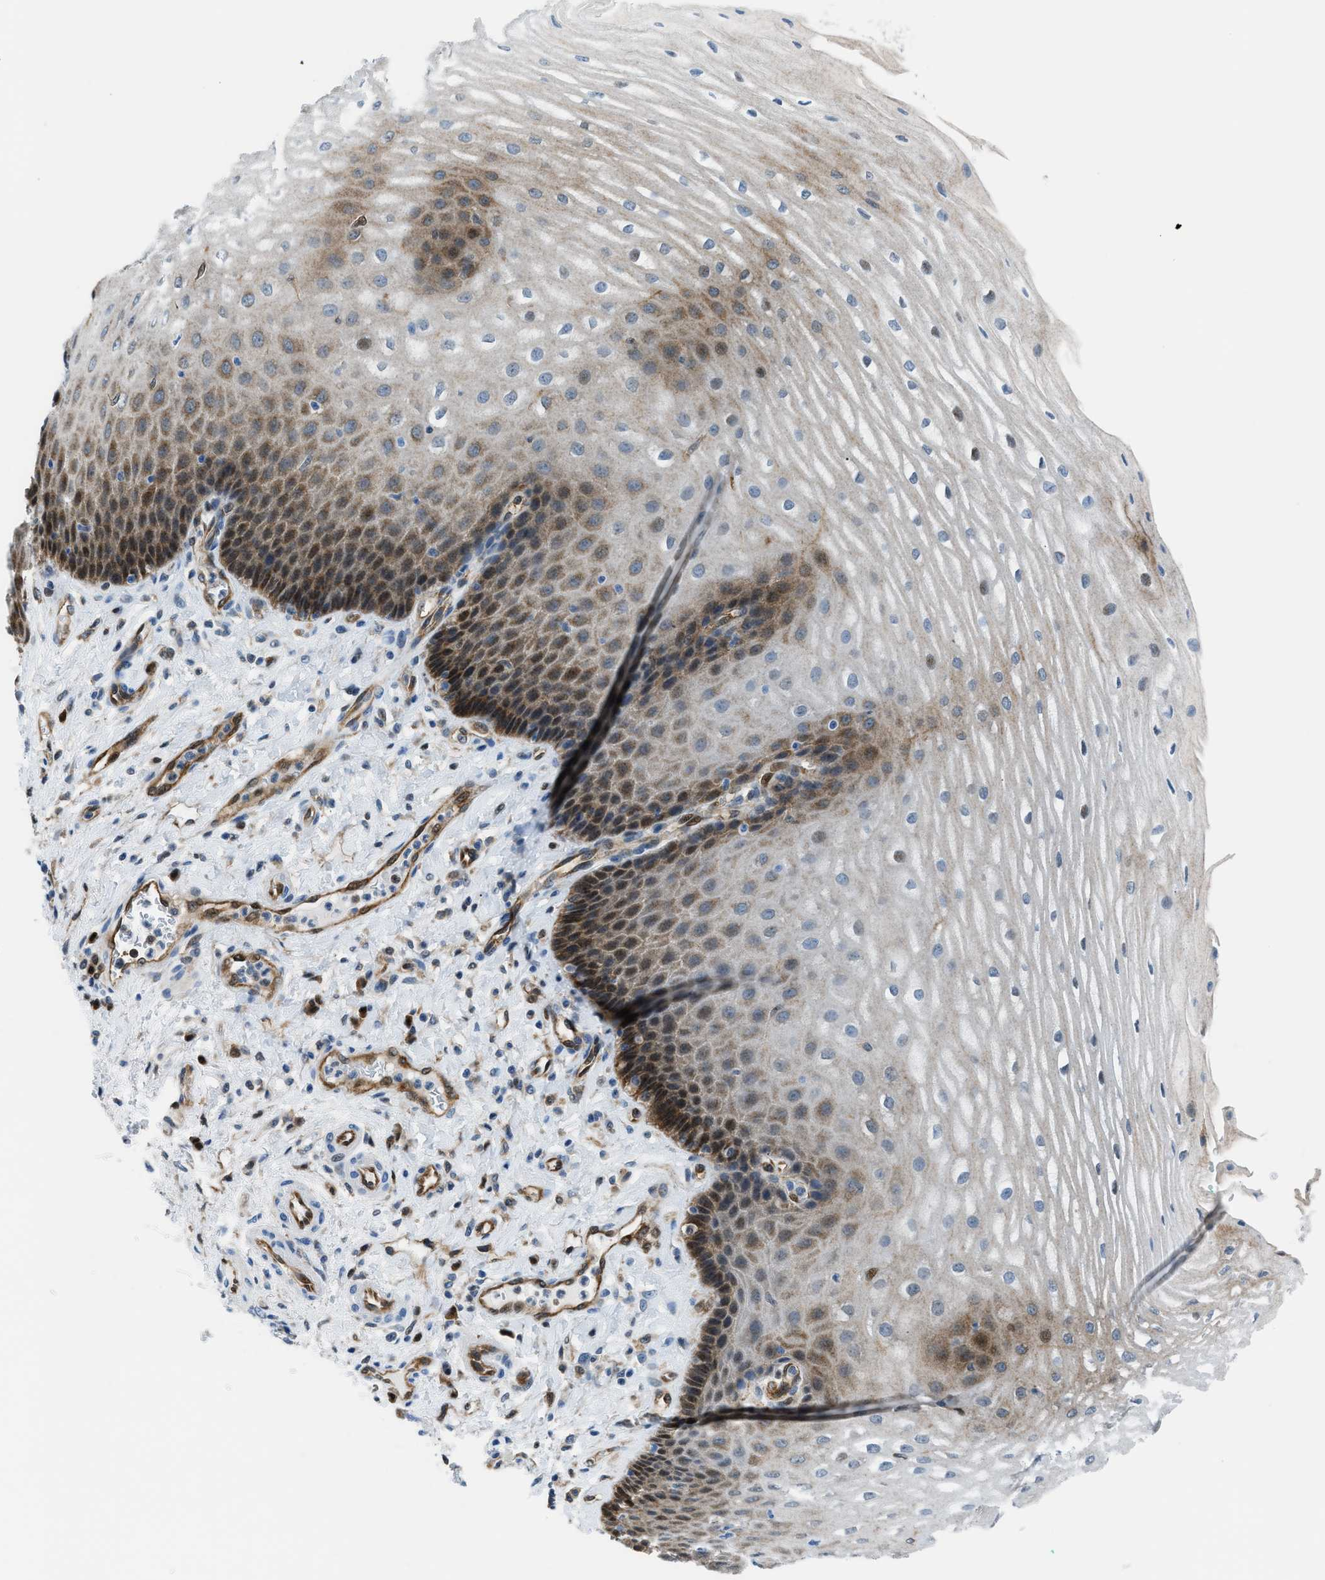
{"staining": {"intensity": "moderate", "quantity": "25%-75%", "location": "cytoplasmic/membranous,nuclear"}, "tissue": "esophagus", "cell_type": "Squamous epithelial cells", "image_type": "normal", "snomed": [{"axis": "morphology", "description": "Normal tissue, NOS"}, {"axis": "topography", "description": "Esophagus"}], "caption": "This histopathology image demonstrates immunohistochemistry (IHC) staining of benign human esophagus, with medium moderate cytoplasmic/membranous,nuclear expression in approximately 25%-75% of squamous epithelial cells.", "gene": "YWHAE", "patient": {"sex": "male", "age": 54}}